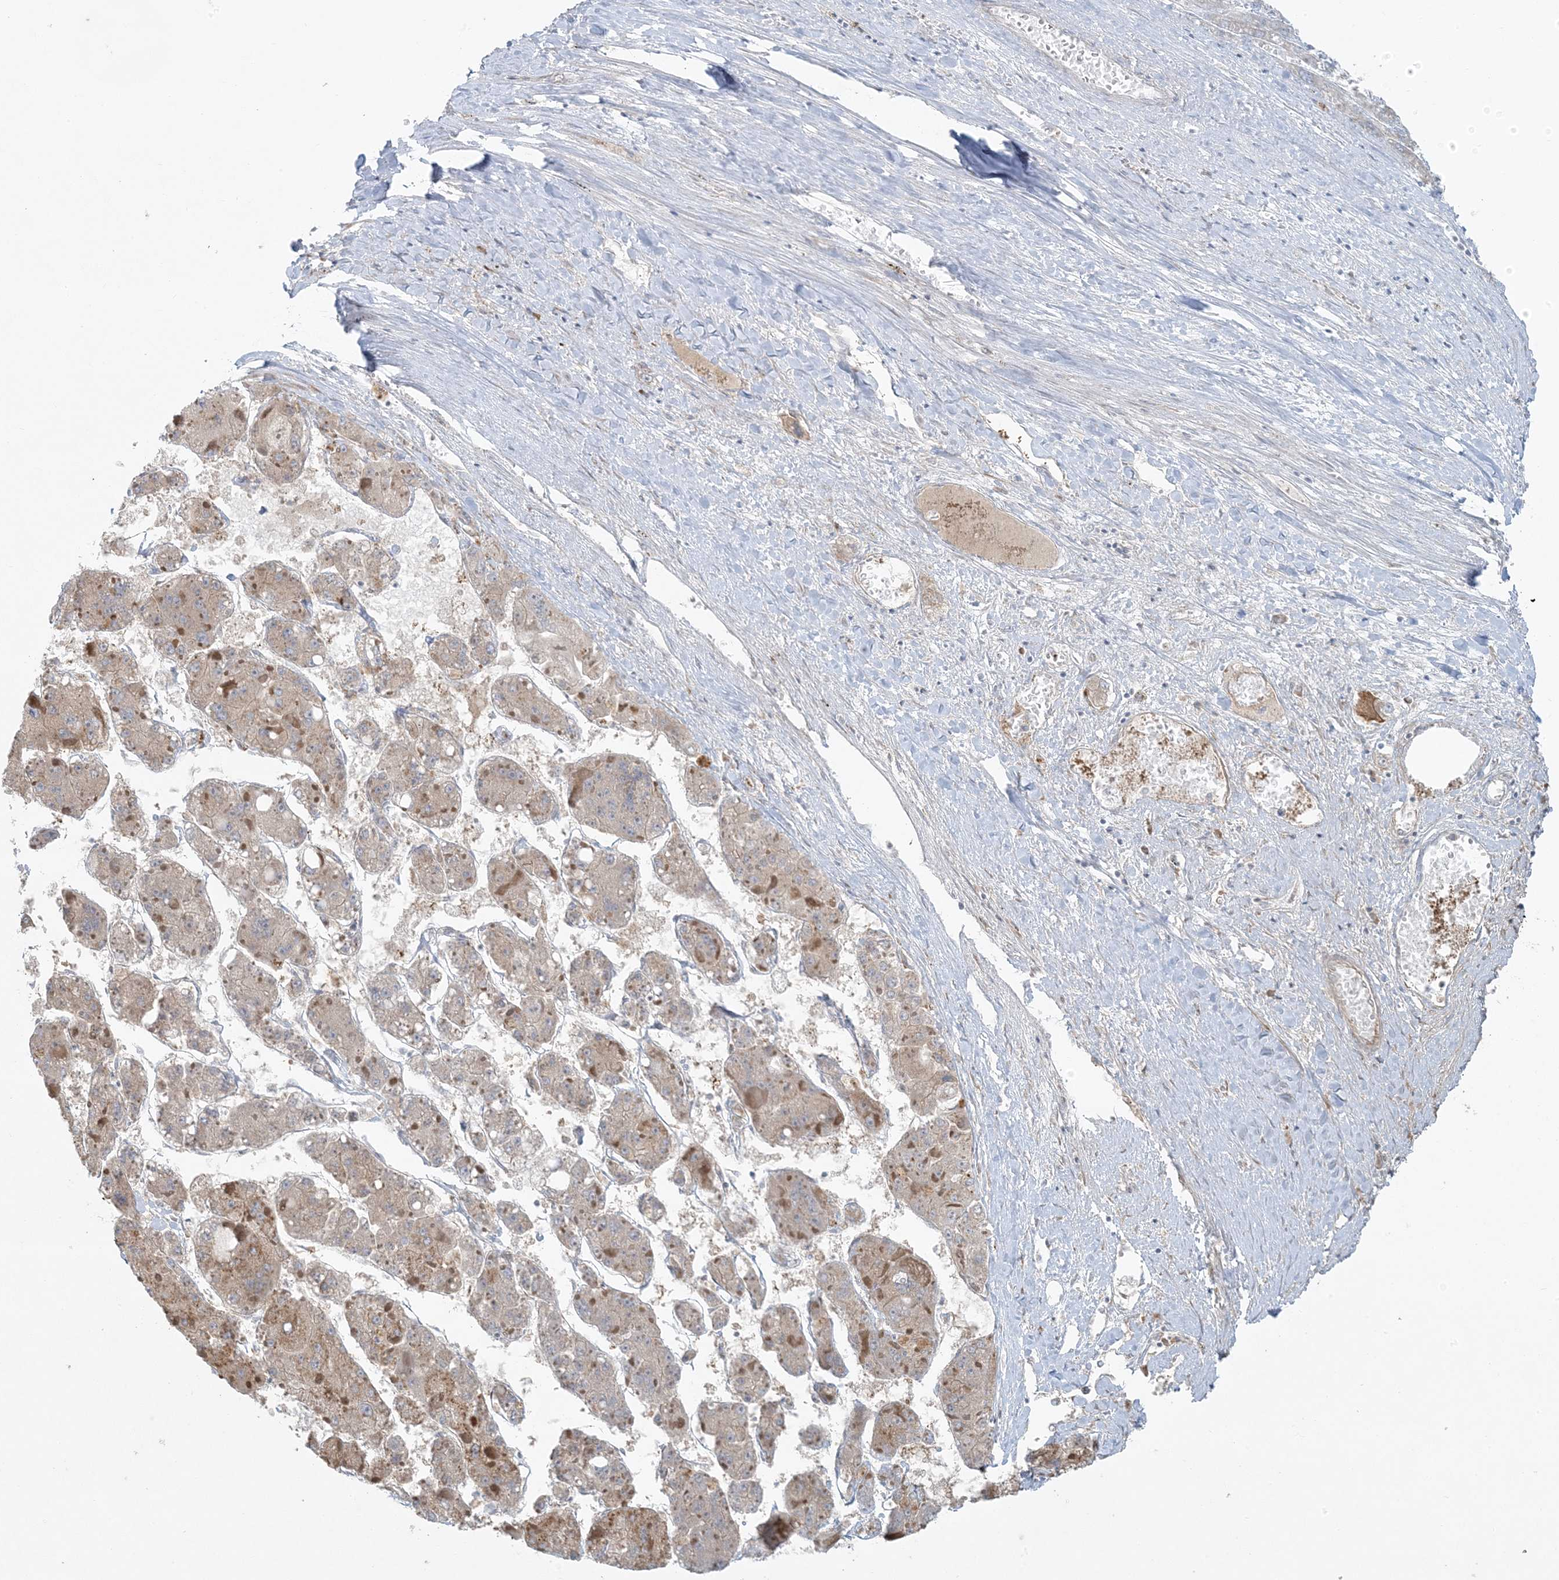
{"staining": {"intensity": "weak", "quantity": "25%-75%", "location": "cytoplasmic/membranous"}, "tissue": "liver cancer", "cell_type": "Tumor cells", "image_type": "cancer", "snomed": [{"axis": "morphology", "description": "Carcinoma, Hepatocellular, NOS"}, {"axis": "topography", "description": "Liver"}], "caption": "An immunohistochemistry photomicrograph of neoplastic tissue is shown. Protein staining in brown highlights weak cytoplasmic/membranous positivity in hepatocellular carcinoma (liver) within tumor cells. The staining is performed using DAB brown chromogen to label protein expression. The nuclei are counter-stained blue using hematoxylin.", "gene": "ZNF263", "patient": {"sex": "female", "age": 73}}